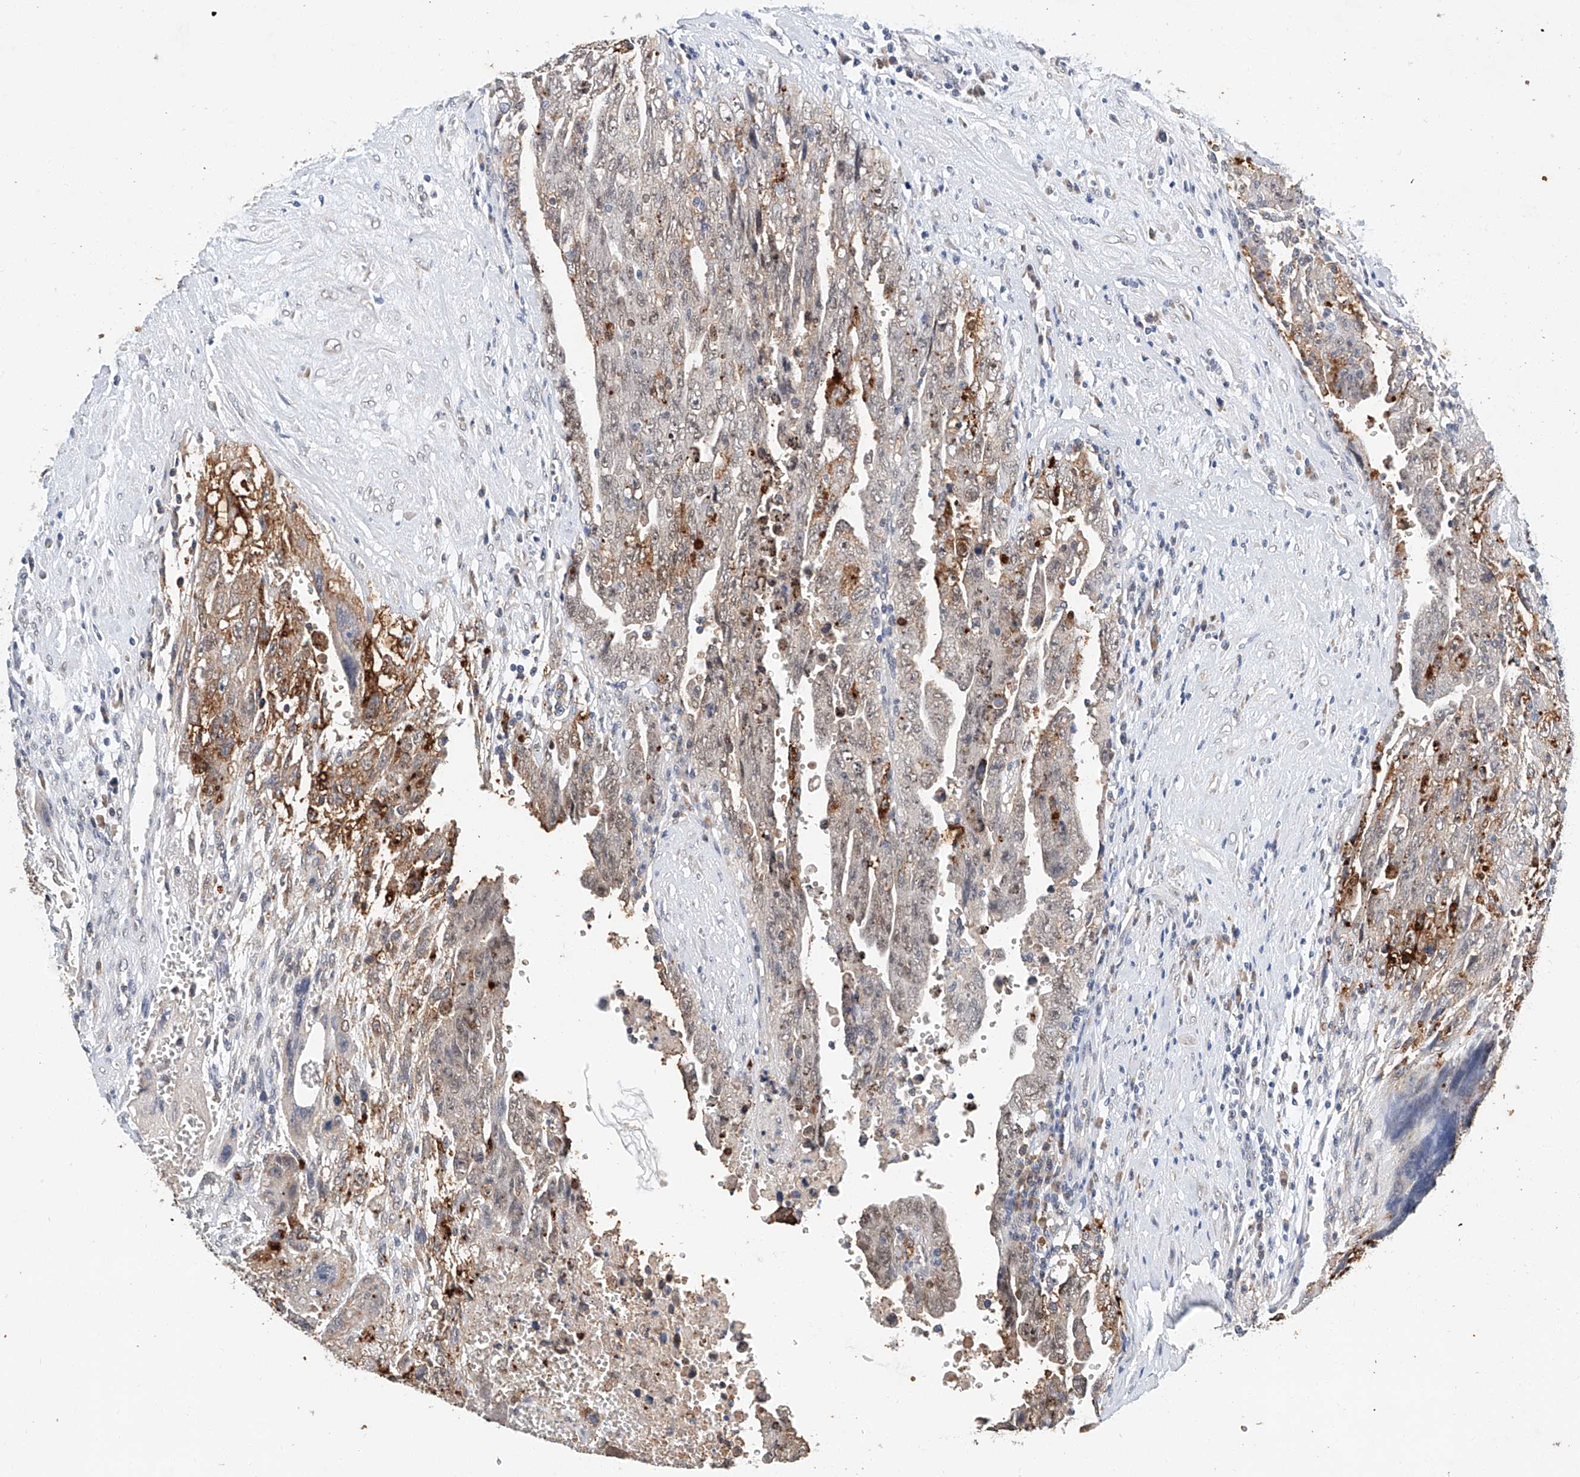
{"staining": {"intensity": "moderate", "quantity": "<25%", "location": "cytoplasmic/membranous"}, "tissue": "testis cancer", "cell_type": "Tumor cells", "image_type": "cancer", "snomed": [{"axis": "morphology", "description": "Carcinoma, Embryonal, NOS"}, {"axis": "topography", "description": "Testis"}], "caption": "A photomicrograph of human testis cancer (embryonal carcinoma) stained for a protein reveals moderate cytoplasmic/membranous brown staining in tumor cells.", "gene": "CTDP1", "patient": {"sex": "male", "age": 28}}